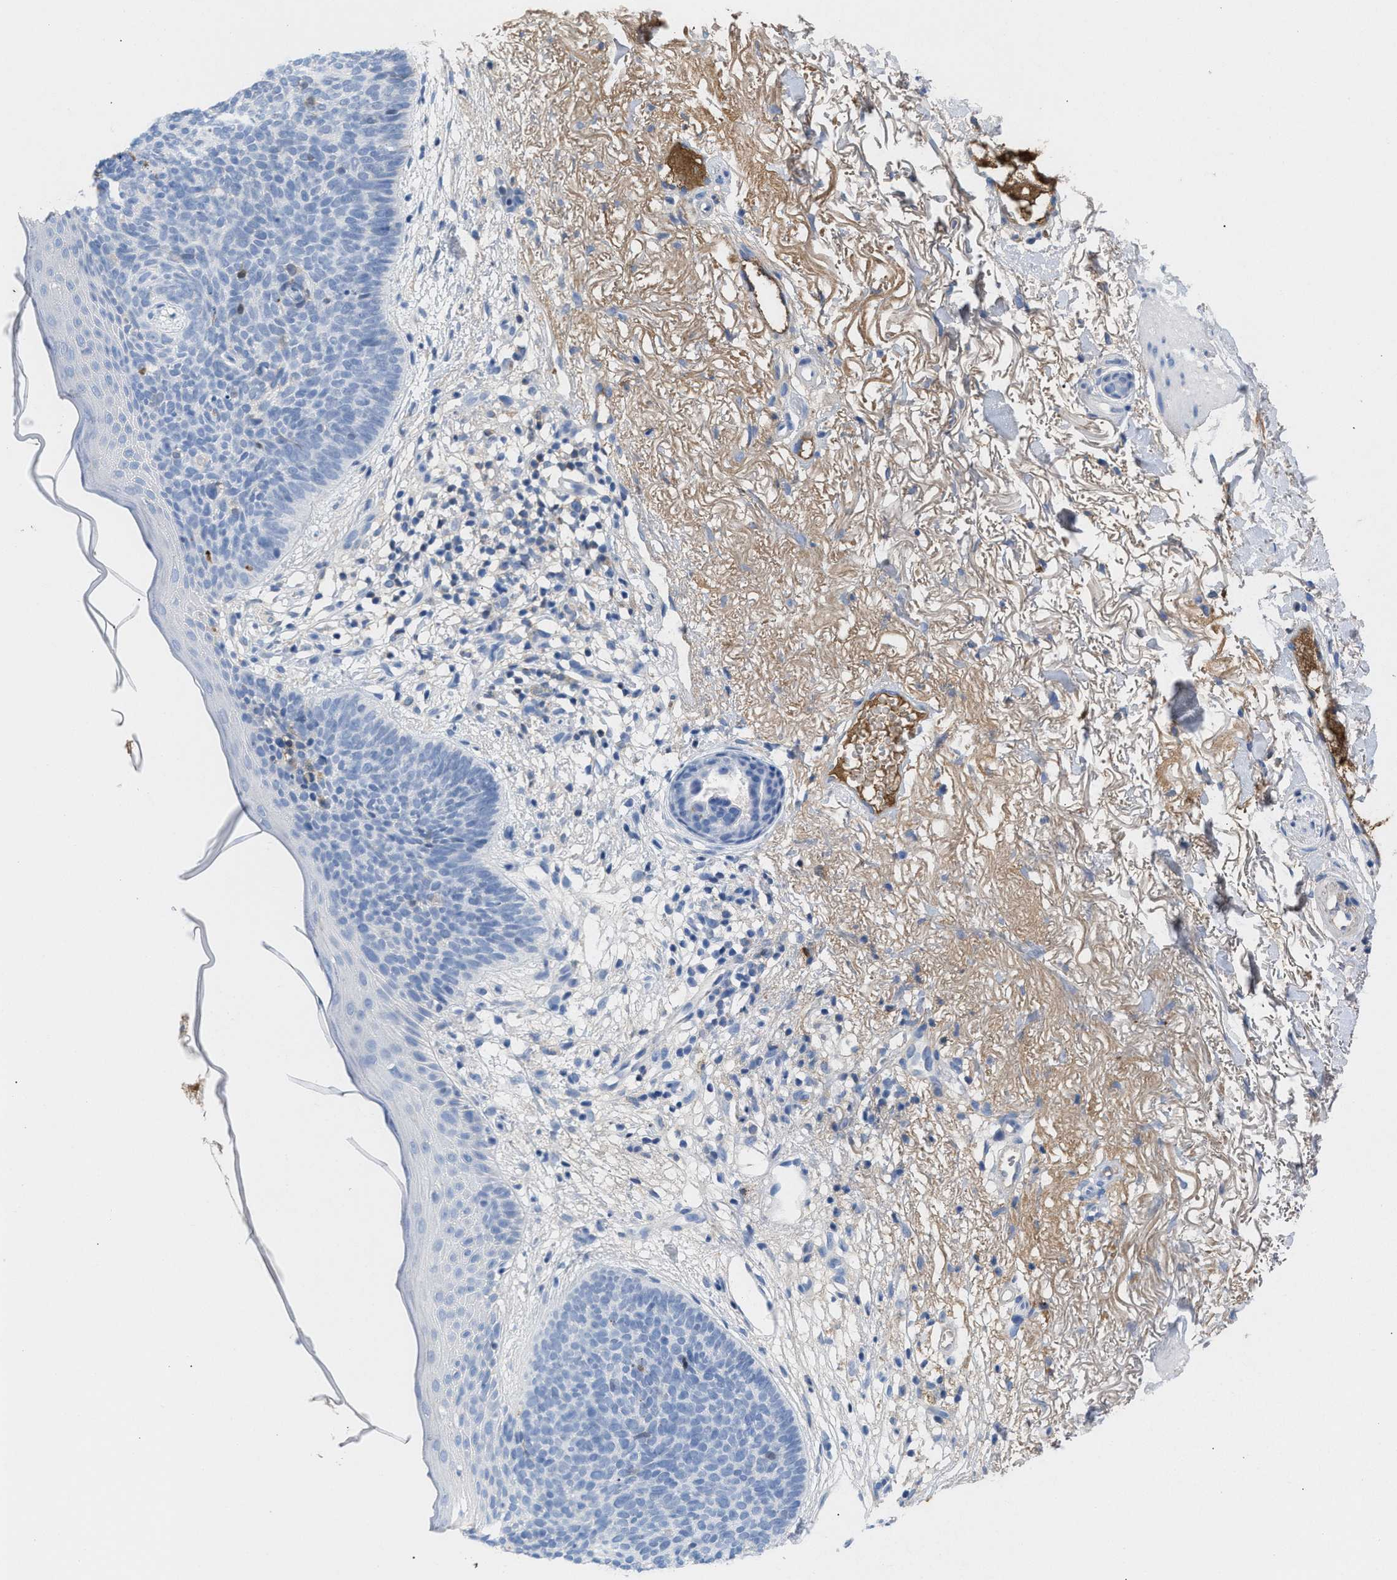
{"staining": {"intensity": "negative", "quantity": "none", "location": "none"}, "tissue": "skin cancer", "cell_type": "Tumor cells", "image_type": "cancer", "snomed": [{"axis": "morphology", "description": "Basal cell carcinoma"}, {"axis": "topography", "description": "Skin"}], "caption": "The photomicrograph shows no significant positivity in tumor cells of skin basal cell carcinoma. (Stains: DAB (3,3'-diaminobenzidine) IHC with hematoxylin counter stain, Microscopy: brightfield microscopy at high magnification).", "gene": "APOH", "patient": {"sex": "female", "age": 70}}